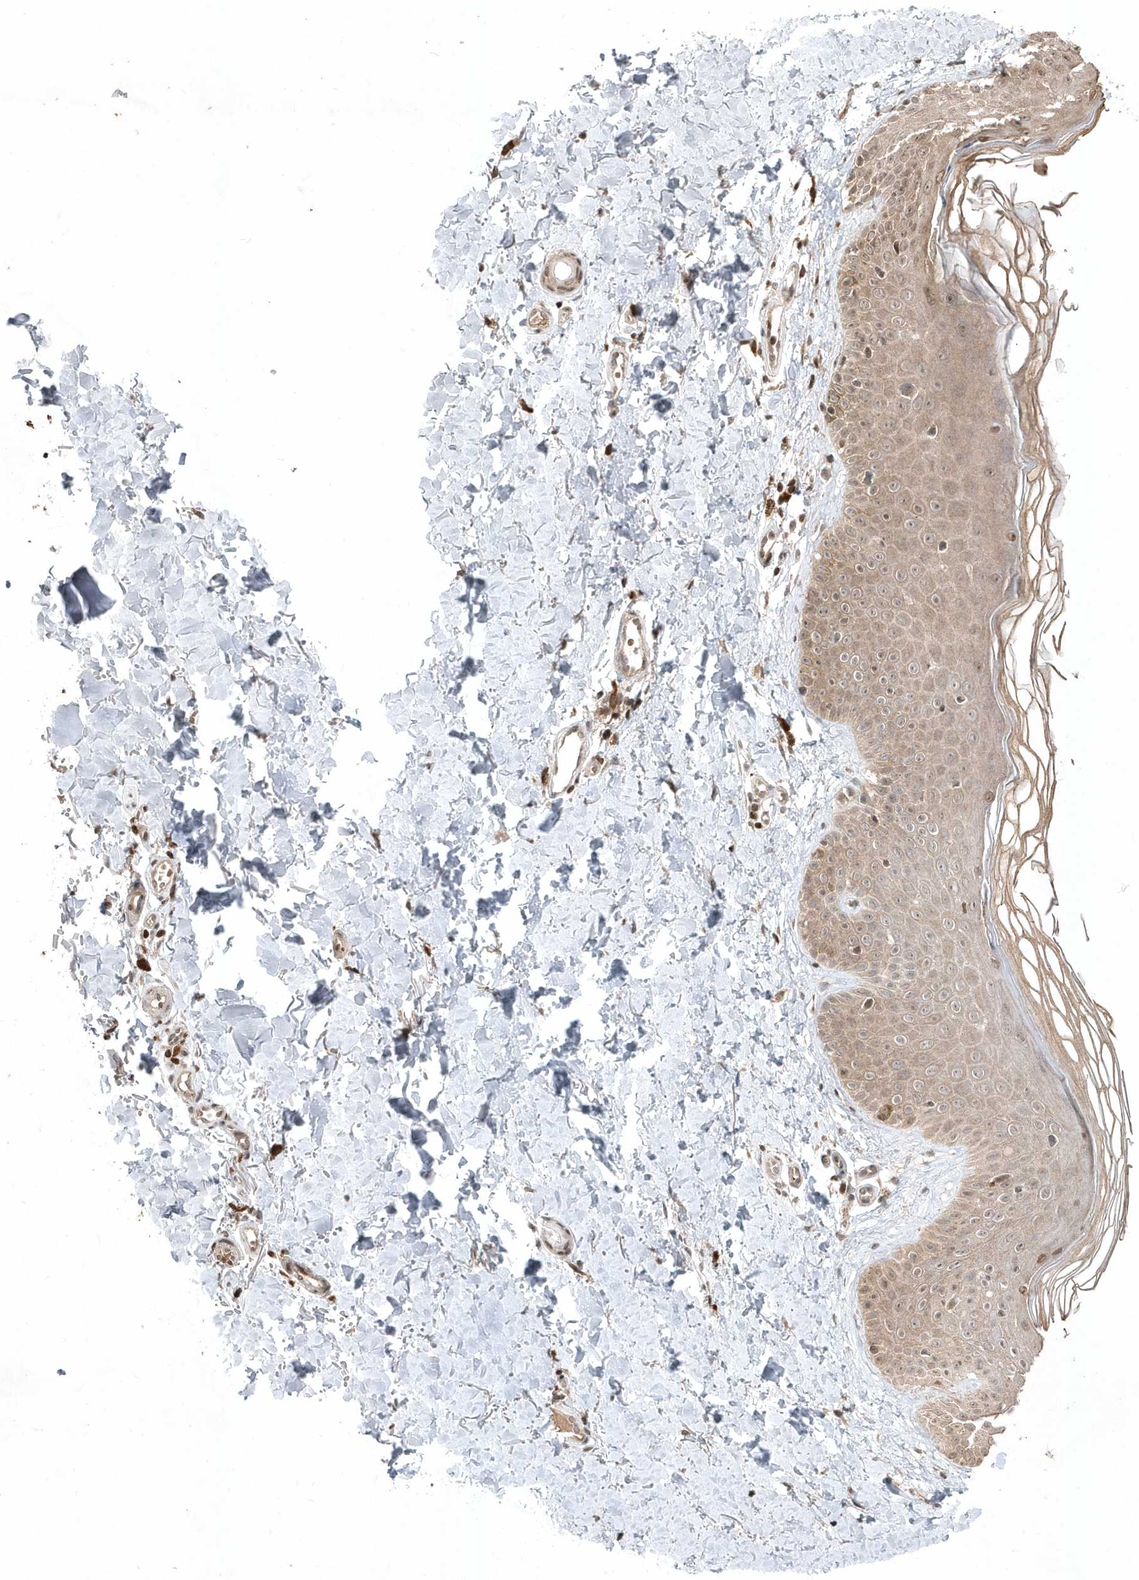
{"staining": {"intensity": "moderate", "quantity": ">75%", "location": "cytoplasmic/membranous"}, "tissue": "skin", "cell_type": "Fibroblasts", "image_type": "normal", "snomed": [{"axis": "morphology", "description": "Normal tissue, NOS"}, {"axis": "topography", "description": "Skin"}], "caption": "The micrograph shows staining of normal skin, revealing moderate cytoplasmic/membranous protein positivity (brown color) within fibroblasts.", "gene": "EIF2B1", "patient": {"sex": "male", "age": 52}}